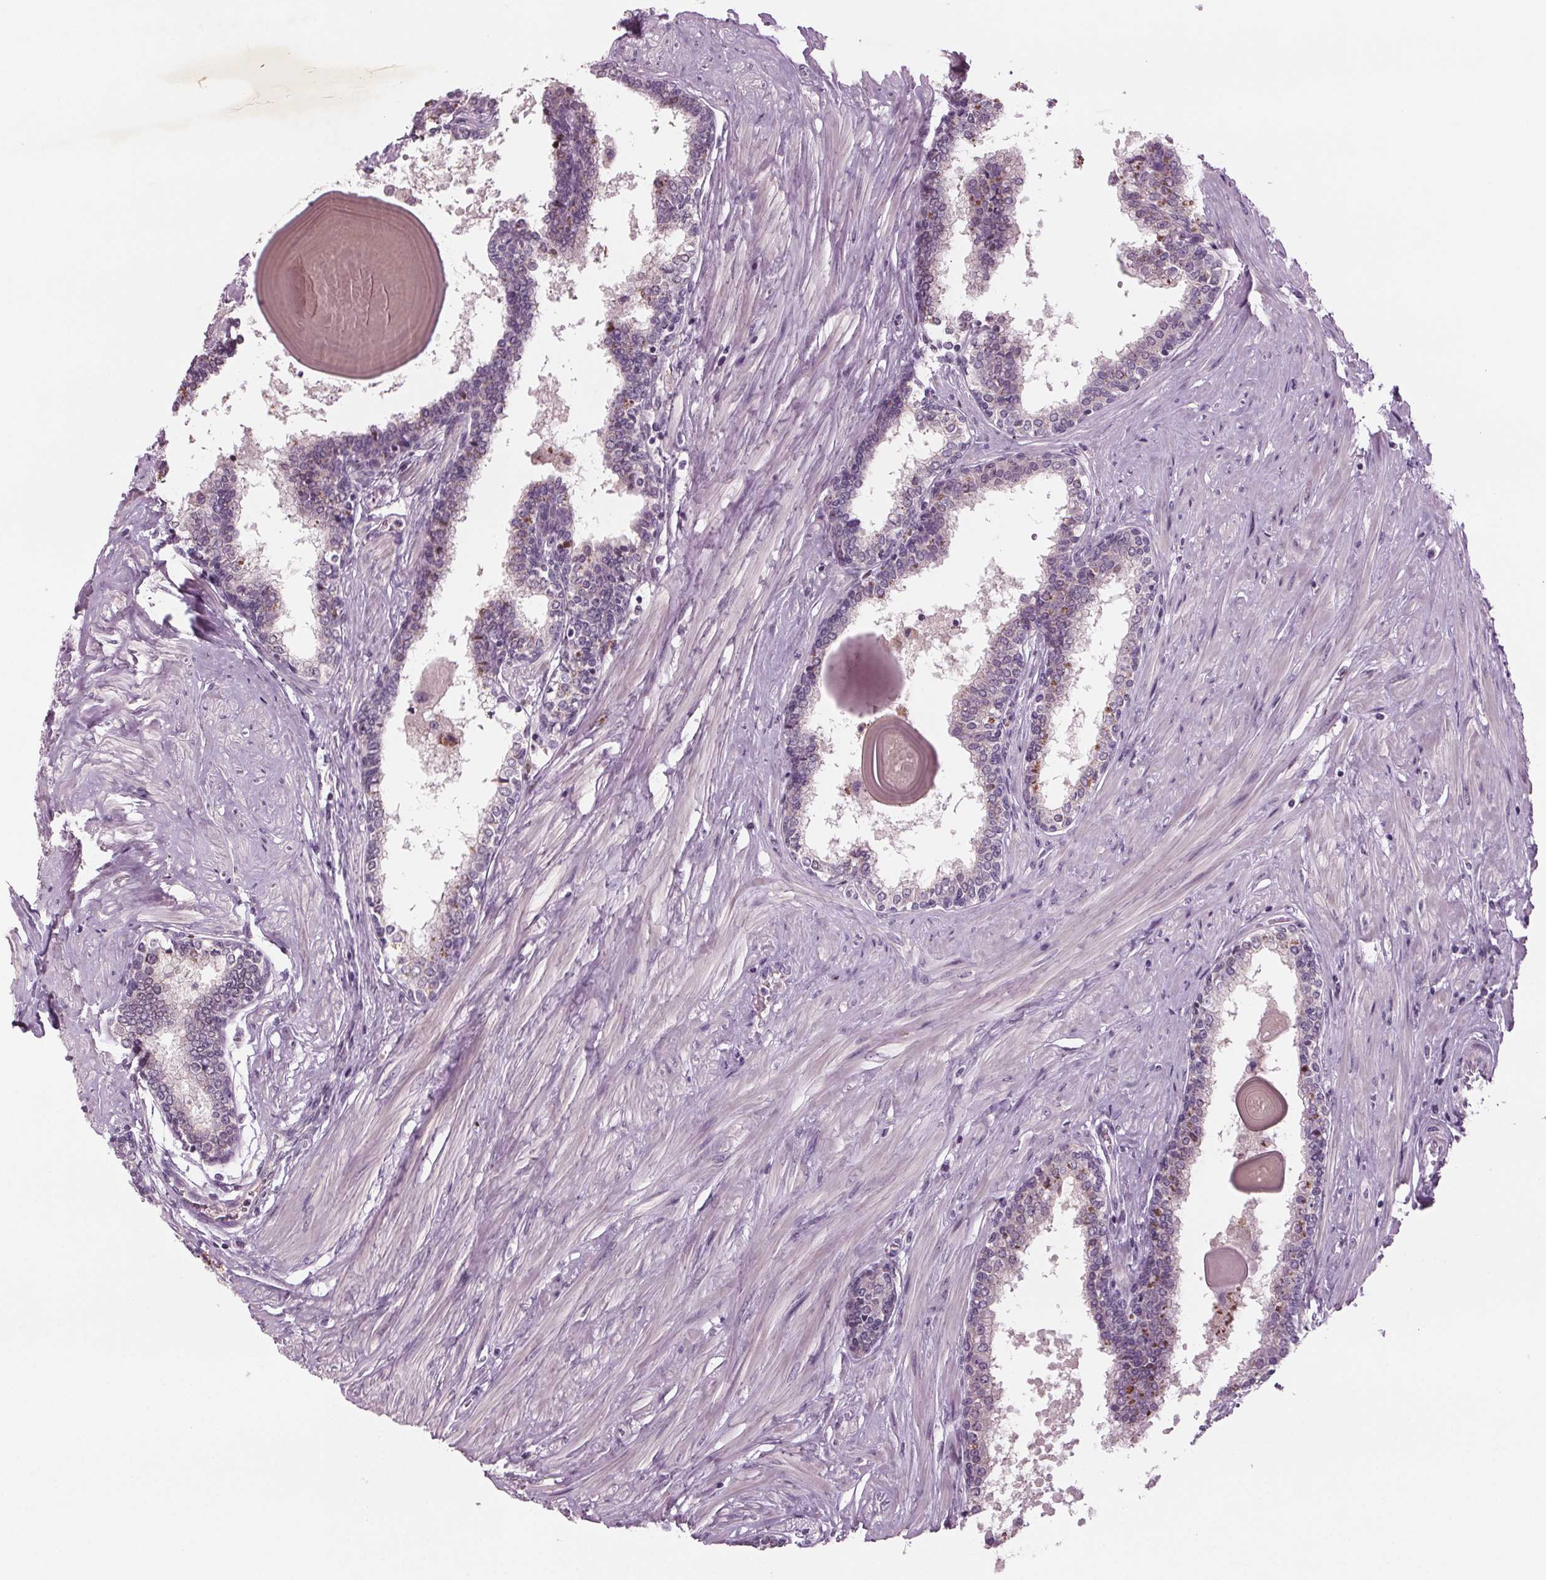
{"staining": {"intensity": "negative", "quantity": "none", "location": "none"}, "tissue": "prostate", "cell_type": "Glandular cells", "image_type": "normal", "snomed": [{"axis": "morphology", "description": "Normal tissue, NOS"}, {"axis": "topography", "description": "Prostate"}], "caption": "This is an immunohistochemistry (IHC) histopathology image of normal prostate. There is no staining in glandular cells.", "gene": "BHLHE22", "patient": {"sex": "male", "age": 55}}